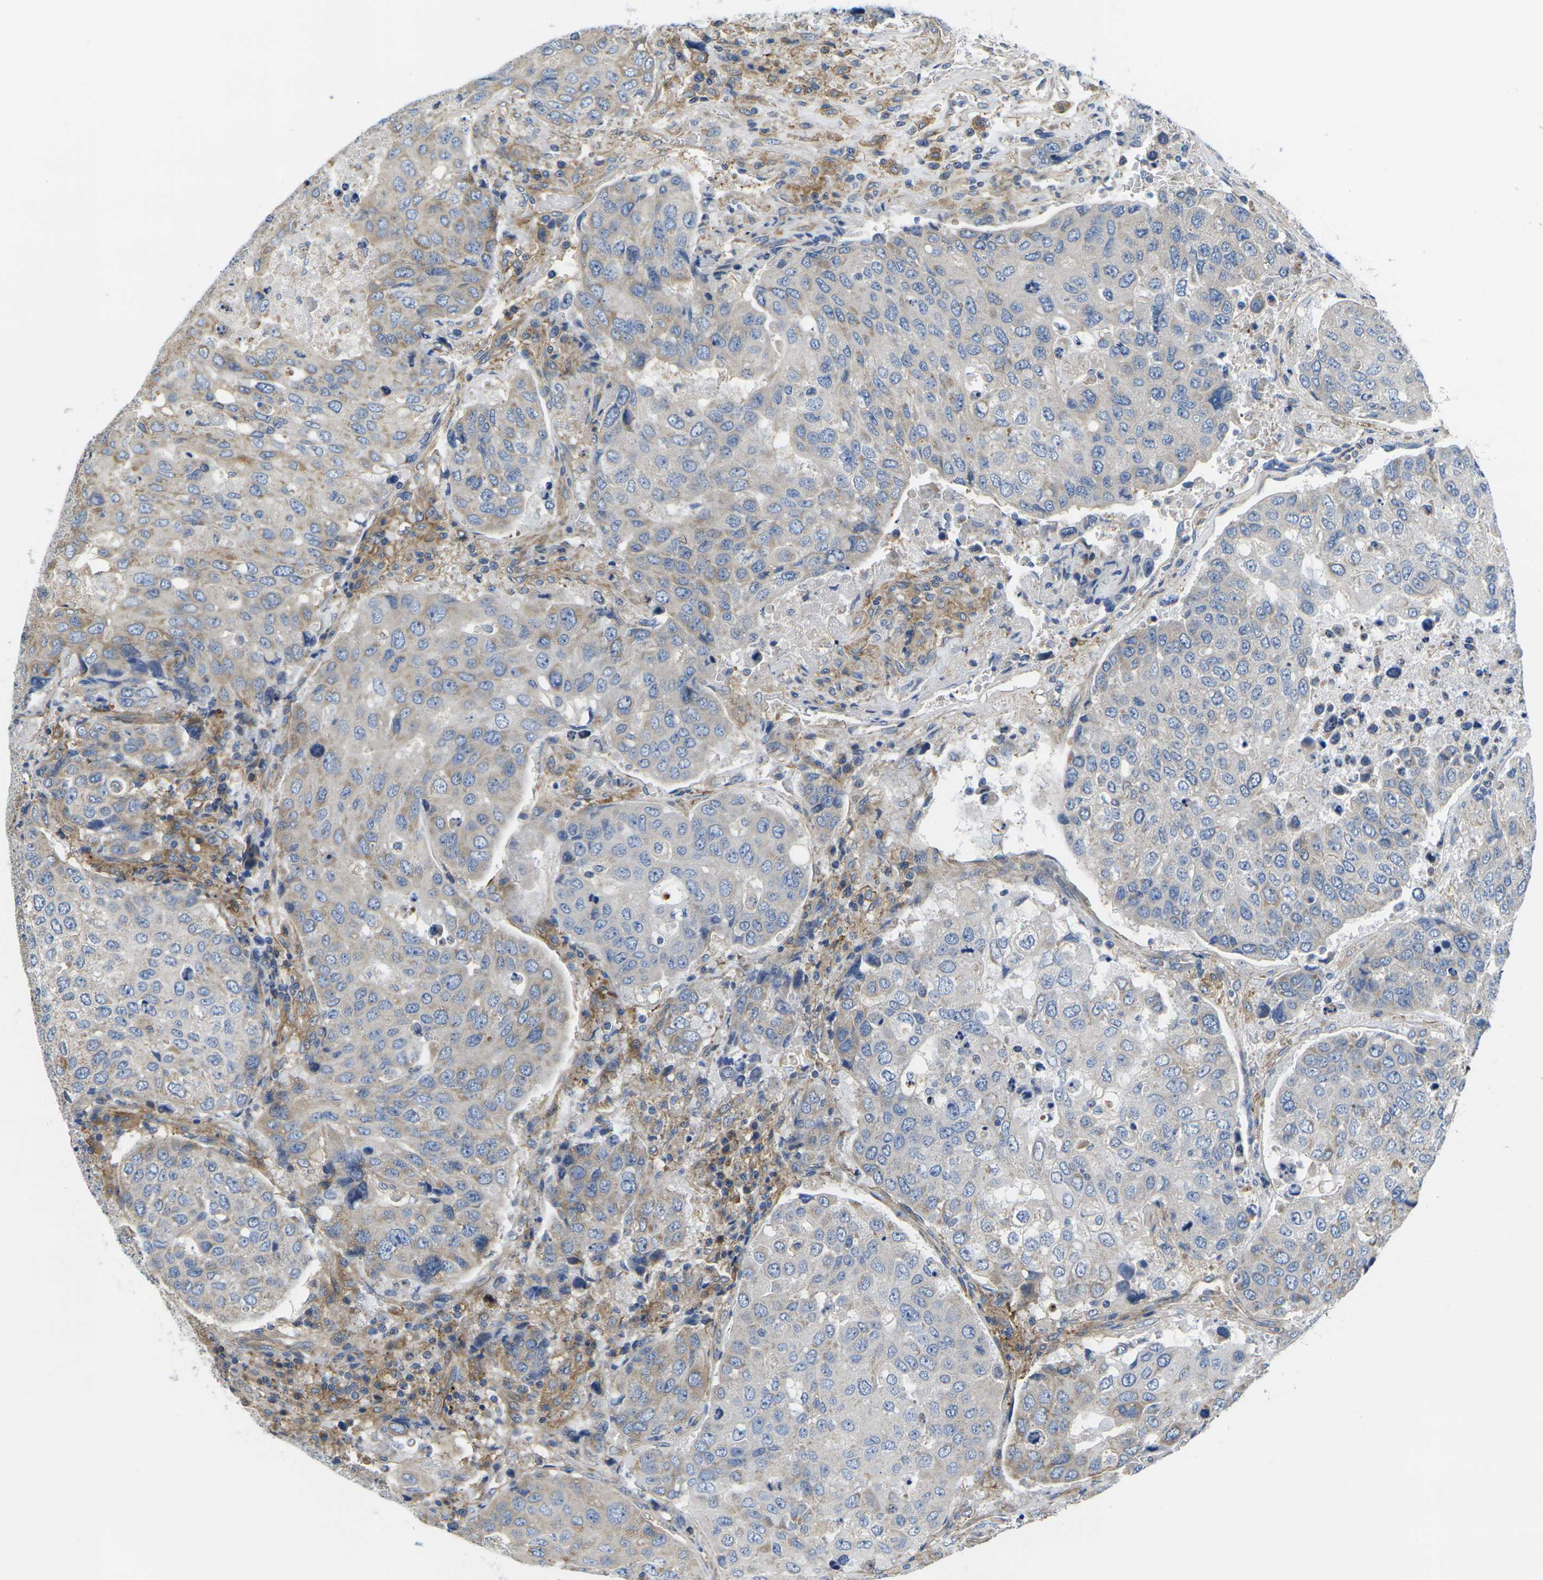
{"staining": {"intensity": "weak", "quantity": "25%-75%", "location": "cytoplasmic/membranous"}, "tissue": "urothelial cancer", "cell_type": "Tumor cells", "image_type": "cancer", "snomed": [{"axis": "morphology", "description": "Urothelial carcinoma, High grade"}, {"axis": "topography", "description": "Lymph node"}, {"axis": "topography", "description": "Urinary bladder"}], "caption": "This micrograph demonstrates urothelial cancer stained with IHC to label a protein in brown. The cytoplasmic/membranous of tumor cells show weak positivity for the protein. Nuclei are counter-stained blue.", "gene": "TMEFF2", "patient": {"sex": "male", "age": 51}}